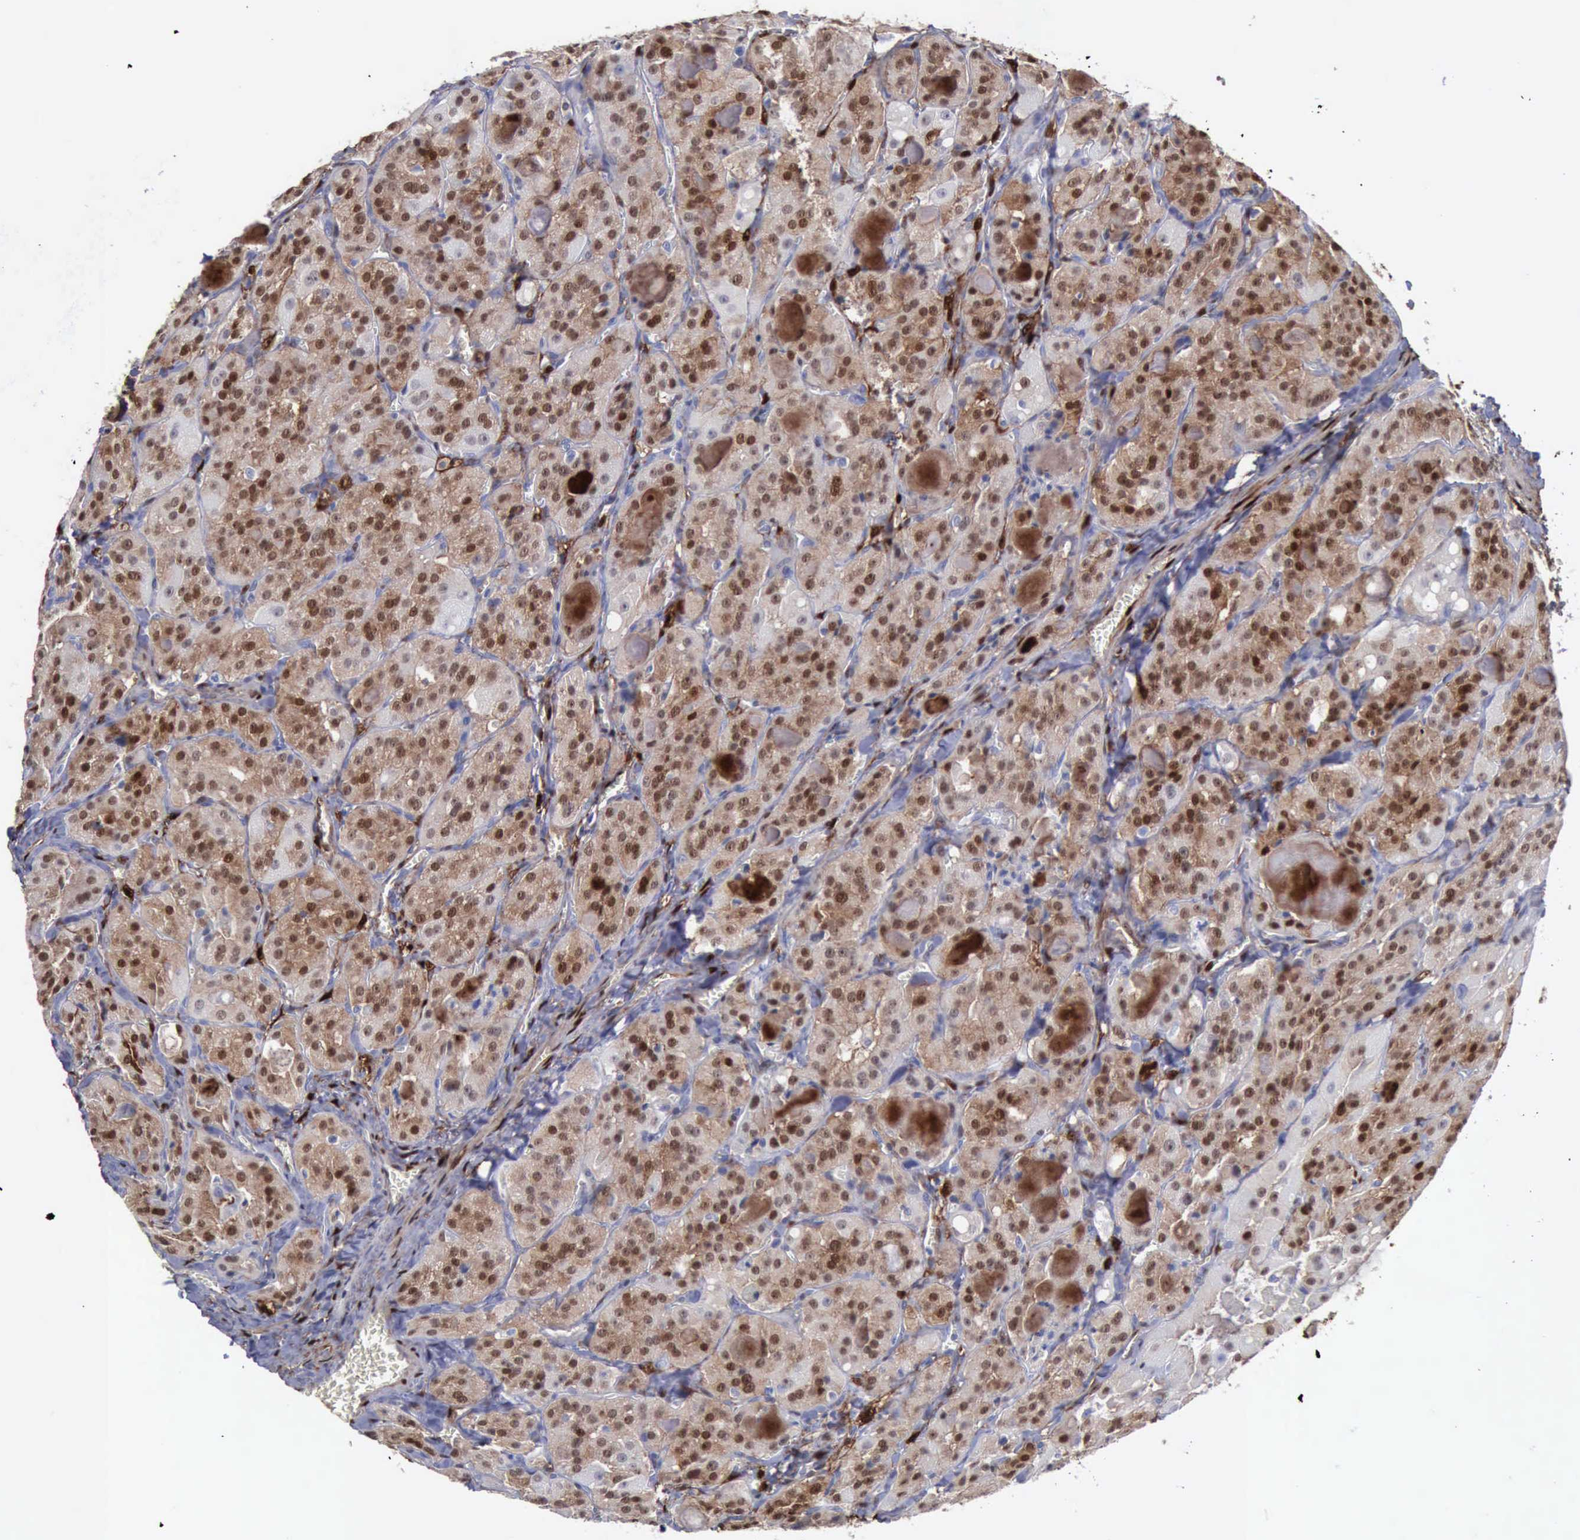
{"staining": {"intensity": "moderate", "quantity": ">75%", "location": "cytoplasmic/membranous,nuclear"}, "tissue": "thyroid cancer", "cell_type": "Tumor cells", "image_type": "cancer", "snomed": [{"axis": "morphology", "description": "Carcinoma, NOS"}, {"axis": "topography", "description": "Thyroid gland"}], "caption": "Moderate cytoplasmic/membranous and nuclear staining is appreciated in approximately >75% of tumor cells in thyroid cancer. (Brightfield microscopy of DAB IHC at high magnification).", "gene": "FHL1", "patient": {"sex": "male", "age": 76}}